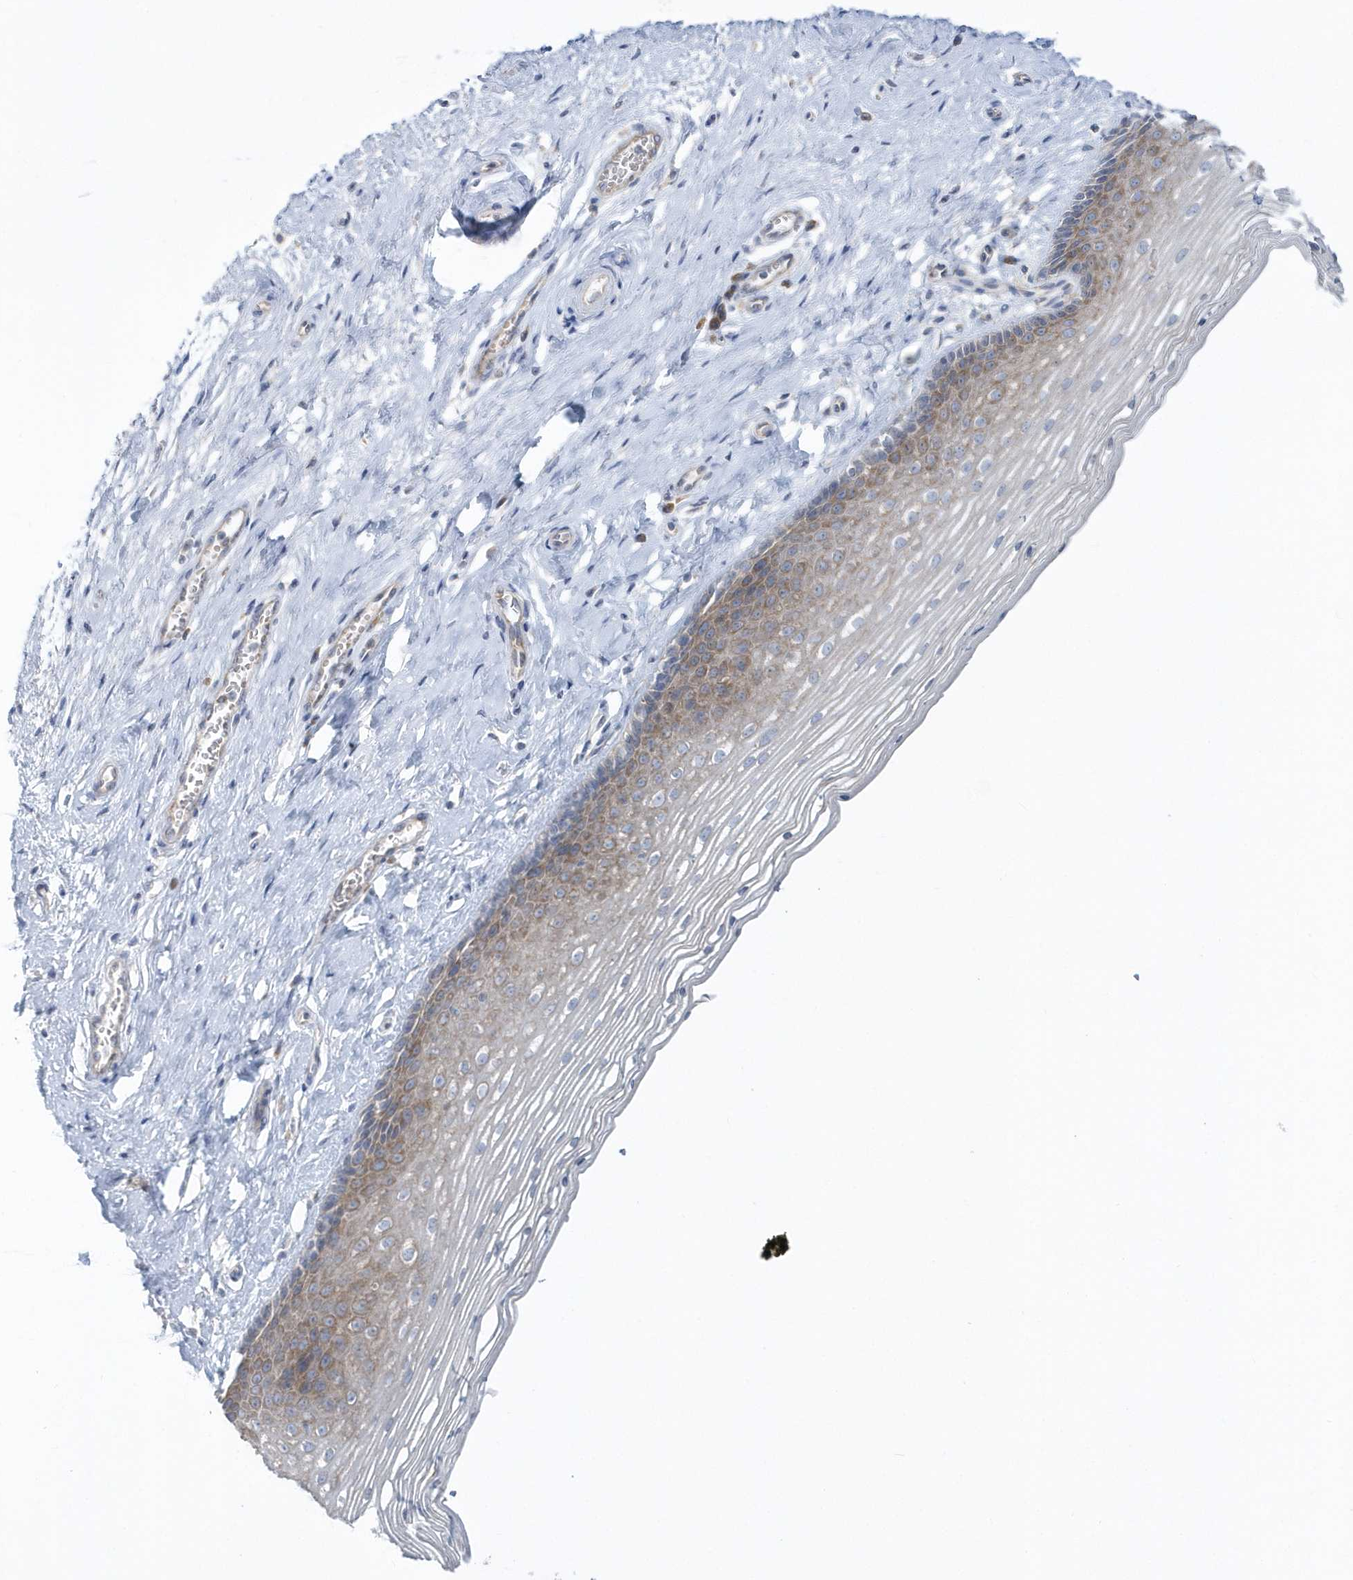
{"staining": {"intensity": "moderate", "quantity": "<25%", "location": "cytoplasmic/membranous"}, "tissue": "vagina", "cell_type": "Squamous epithelial cells", "image_type": "normal", "snomed": [{"axis": "morphology", "description": "Normal tissue, NOS"}, {"axis": "topography", "description": "Vagina"}], "caption": "The image exhibits a brown stain indicating the presence of a protein in the cytoplasmic/membranous of squamous epithelial cells in vagina. The protein of interest is stained brown, and the nuclei are stained in blue (DAB (3,3'-diaminobenzidine) IHC with brightfield microscopy, high magnification).", "gene": "EIF3C", "patient": {"sex": "female", "age": 46}}